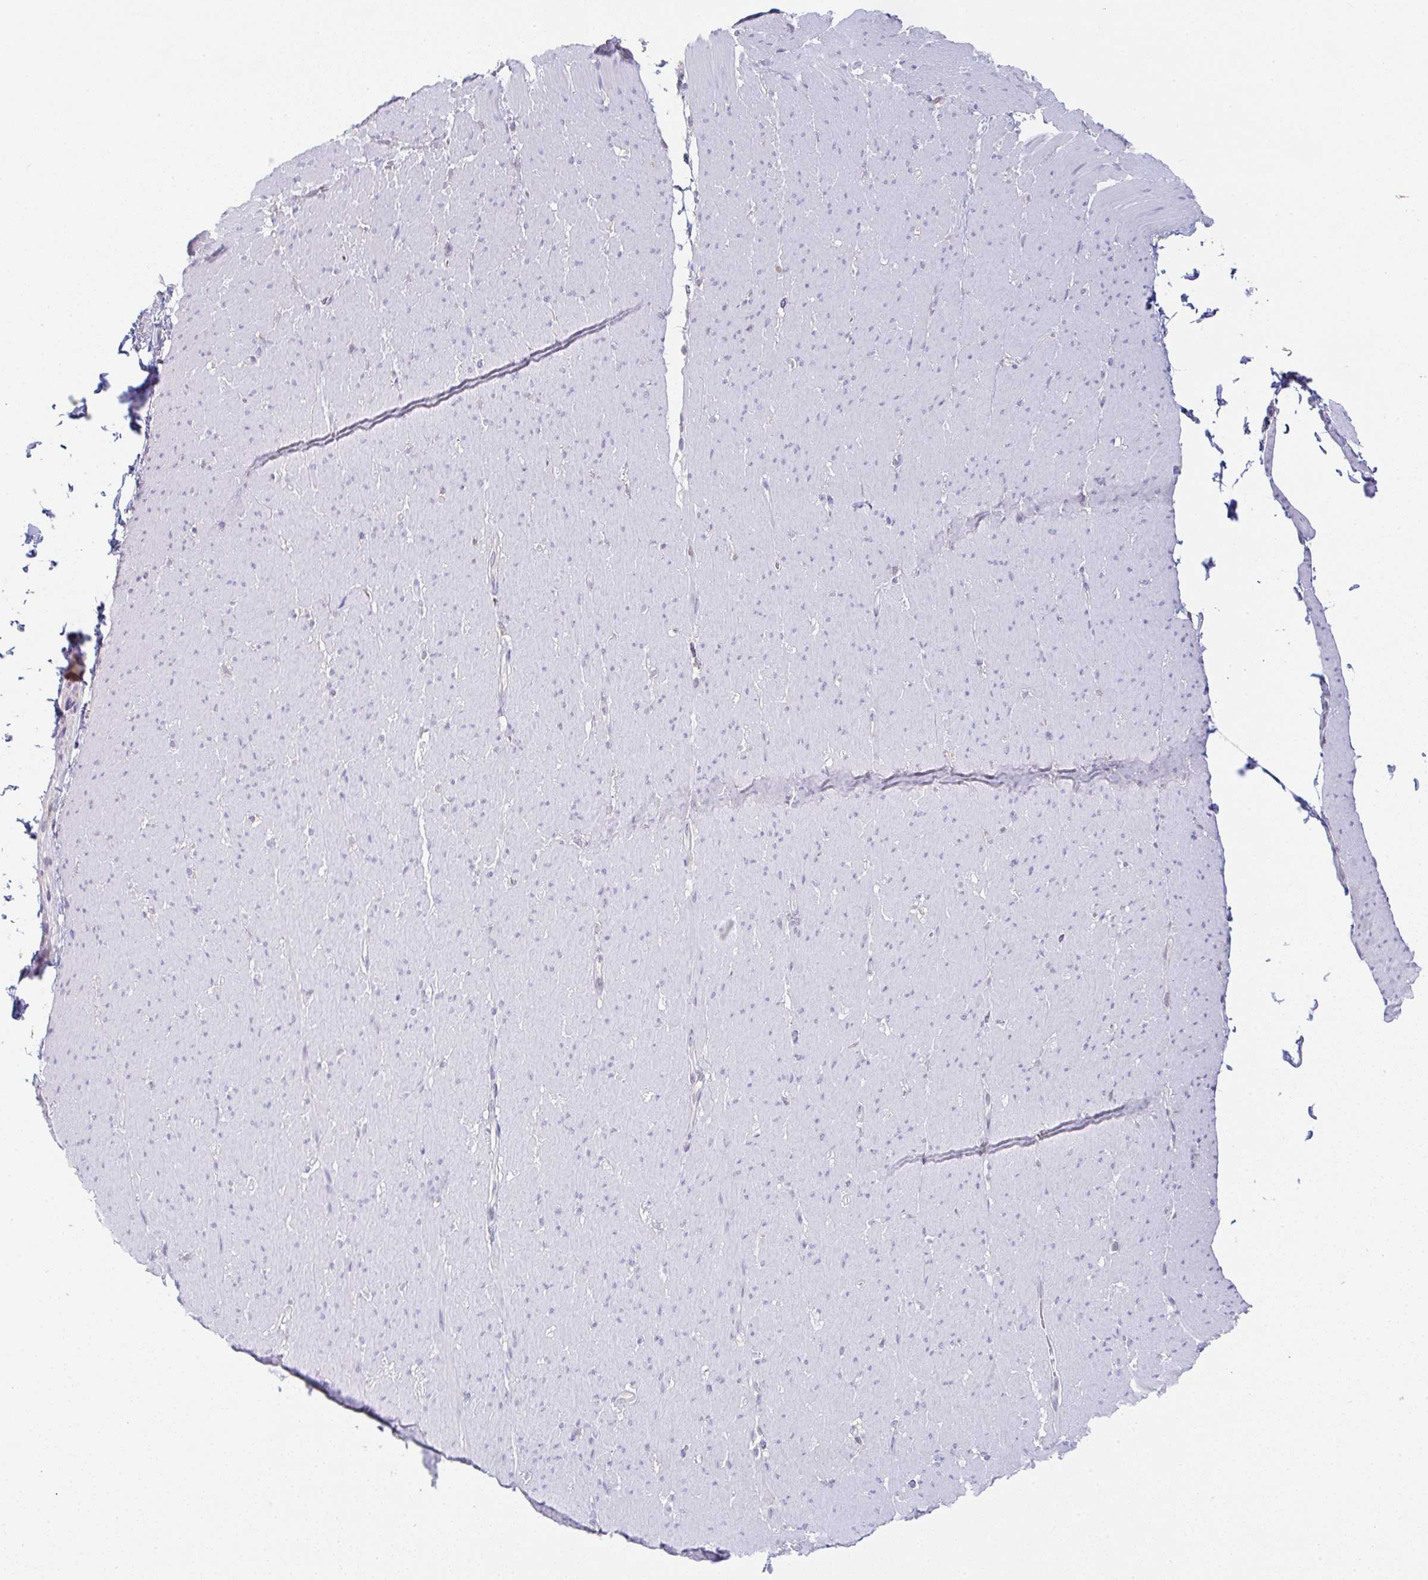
{"staining": {"intensity": "negative", "quantity": "none", "location": "none"}, "tissue": "smooth muscle", "cell_type": "Smooth muscle cells", "image_type": "normal", "snomed": [{"axis": "morphology", "description": "Normal tissue, NOS"}, {"axis": "topography", "description": "Smooth muscle"}, {"axis": "topography", "description": "Rectum"}], "caption": "This is an IHC micrograph of unremarkable smooth muscle. There is no staining in smooth muscle cells.", "gene": "DERL2", "patient": {"sex": "male", "age": 53}}